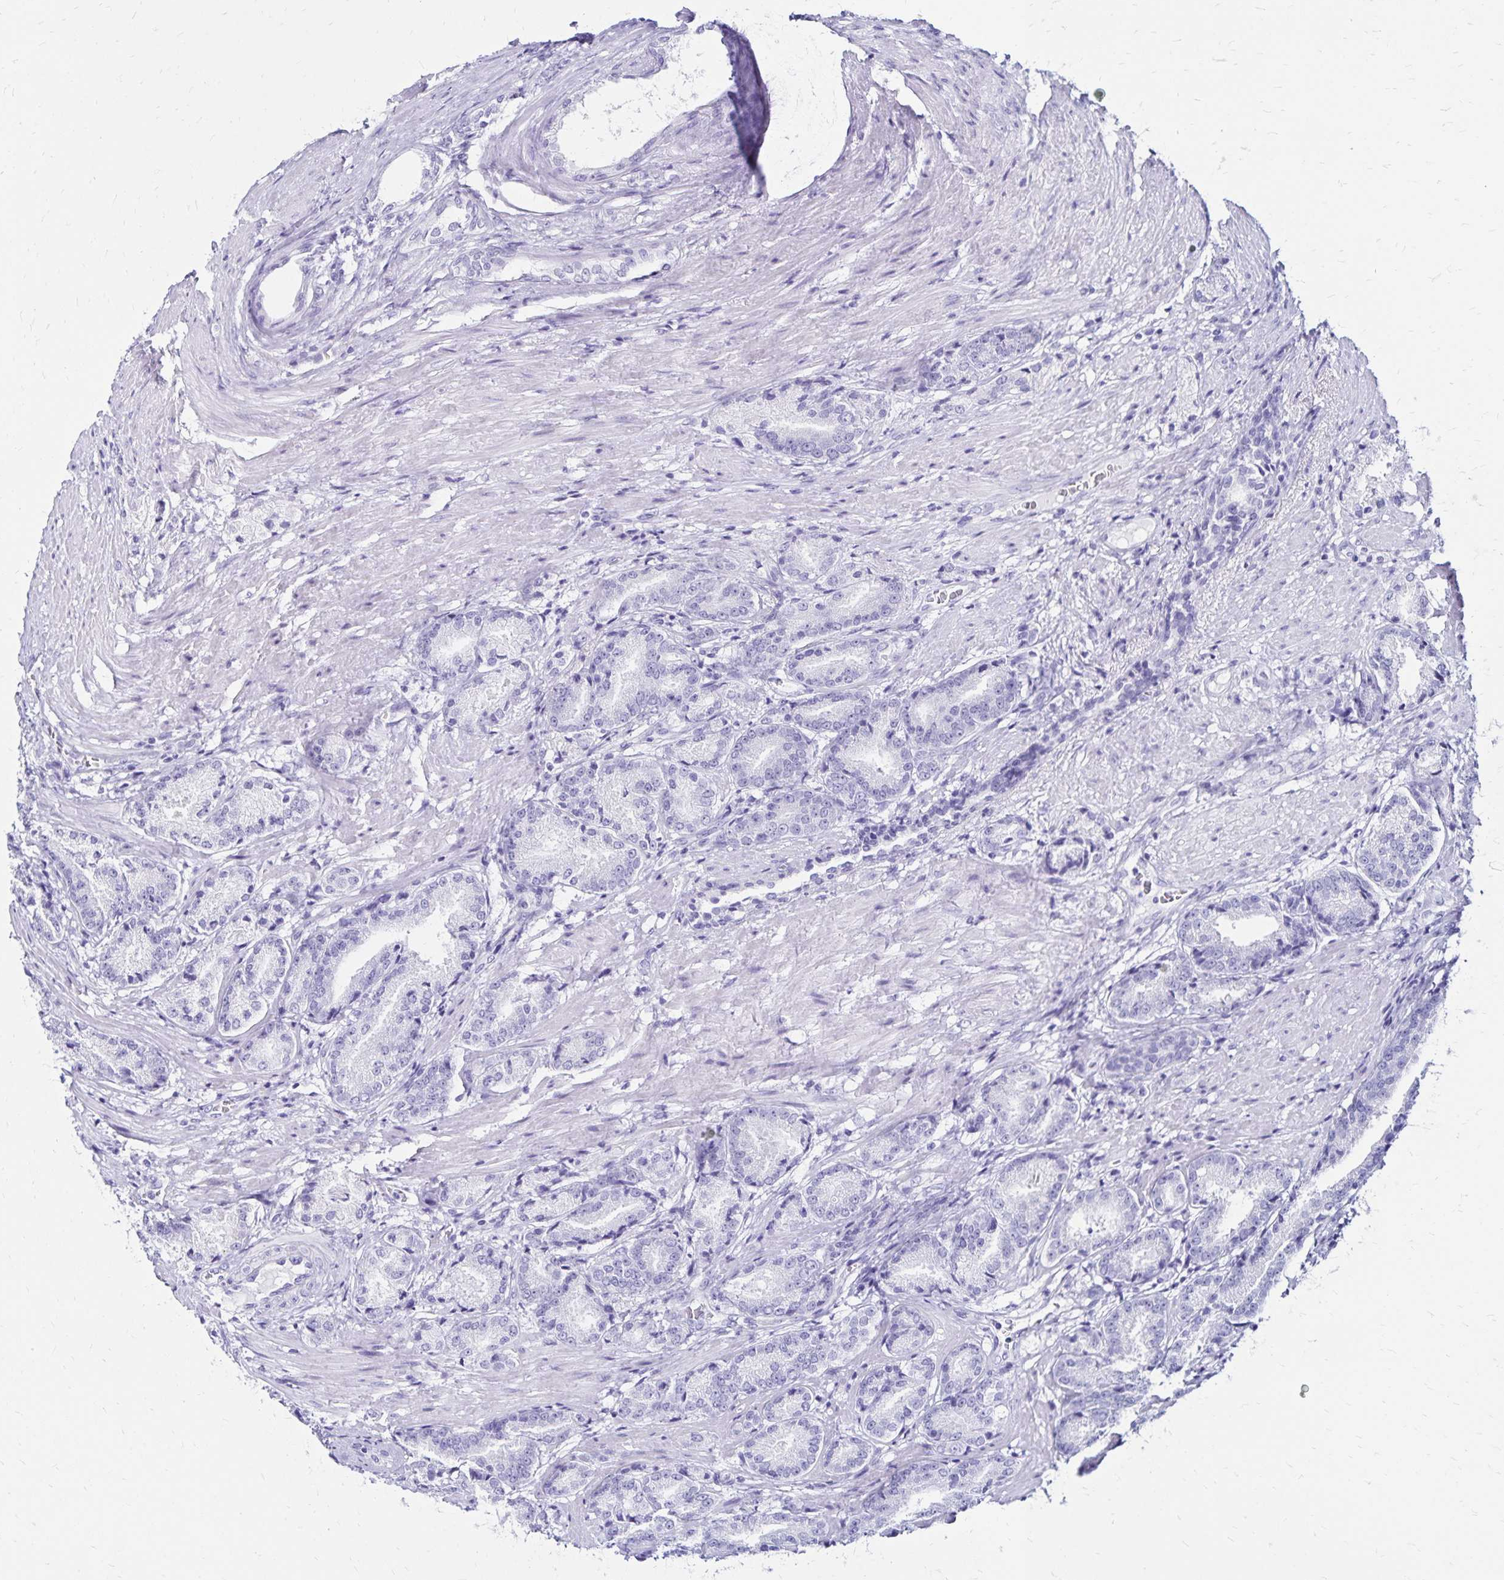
{"staining": {"intensity": "negative", "quantity": "none", "location": "none"}, "tissue": "prostate cancer", "cell_type": "Tumor cells", "image_type": "cancer", "snomed": [{"axis": "morphology", "description": "Adenocarcinoma, High grade"}, {"axis": "topography", "description": "Prostate and seminal vesicle, NOS"}], "caption": "Tumor cells are negative for brown protein staining in prostate high-grade adenocarcinoma.", "gene": "LIN28B", "patient": {"sex": "male", "age": 61}}